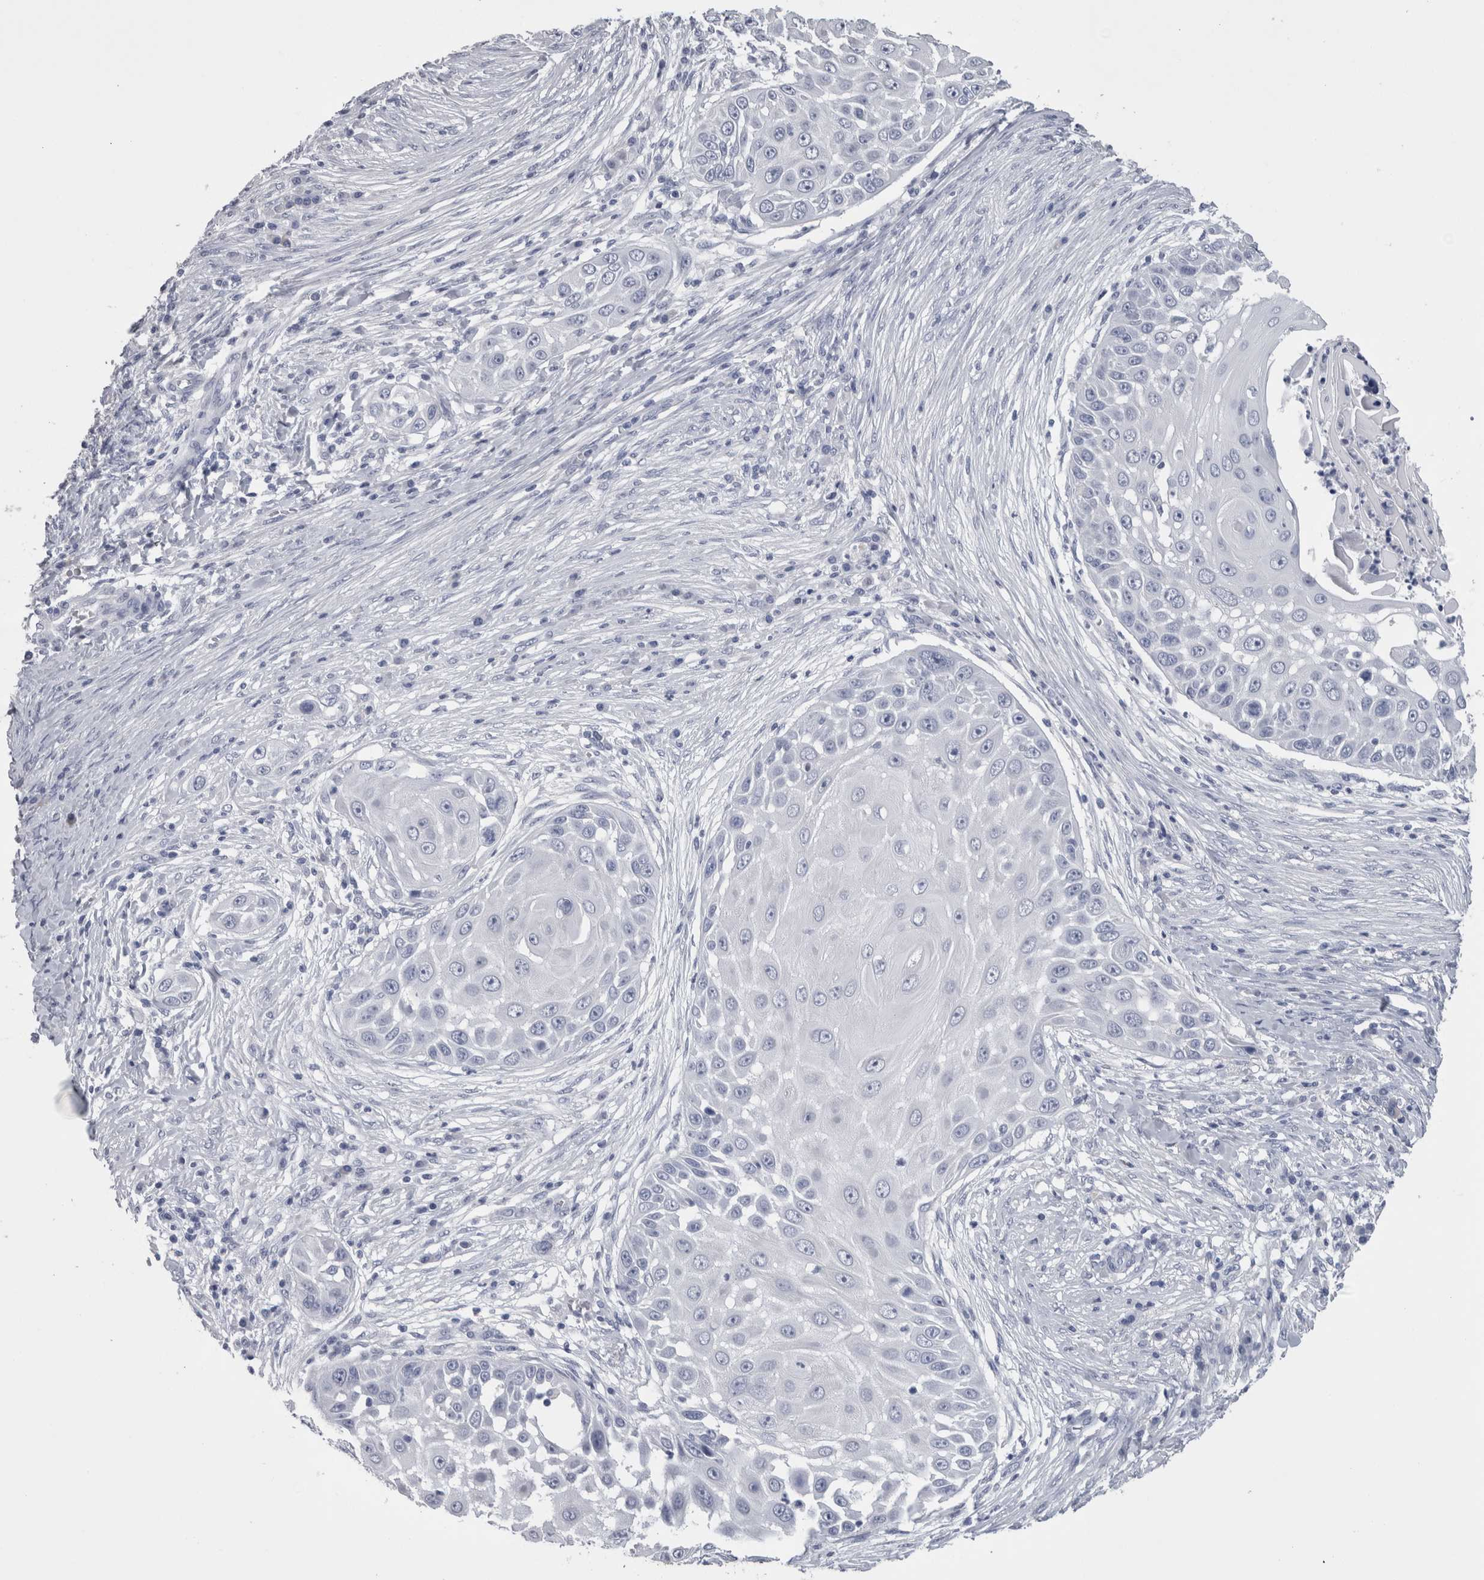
{"staining": {"intensity": "negative", "quantity": "none", "location": "none"}, "tissue": "skin cancer", "cell_type": "Tumor cells", "image_type": "cancer", "snomed": [{"axis": "morphology", "description": "Squamous cell carcinoma, NOS"}, {"axis": "topography", "description": "Skin"}], "caption": "This is an immunohistochemistry histopathology image of skin cancer. There is no staining in tumor cells.", "gene": "CA8", "patient": {"sex": "female", "age": 44}}